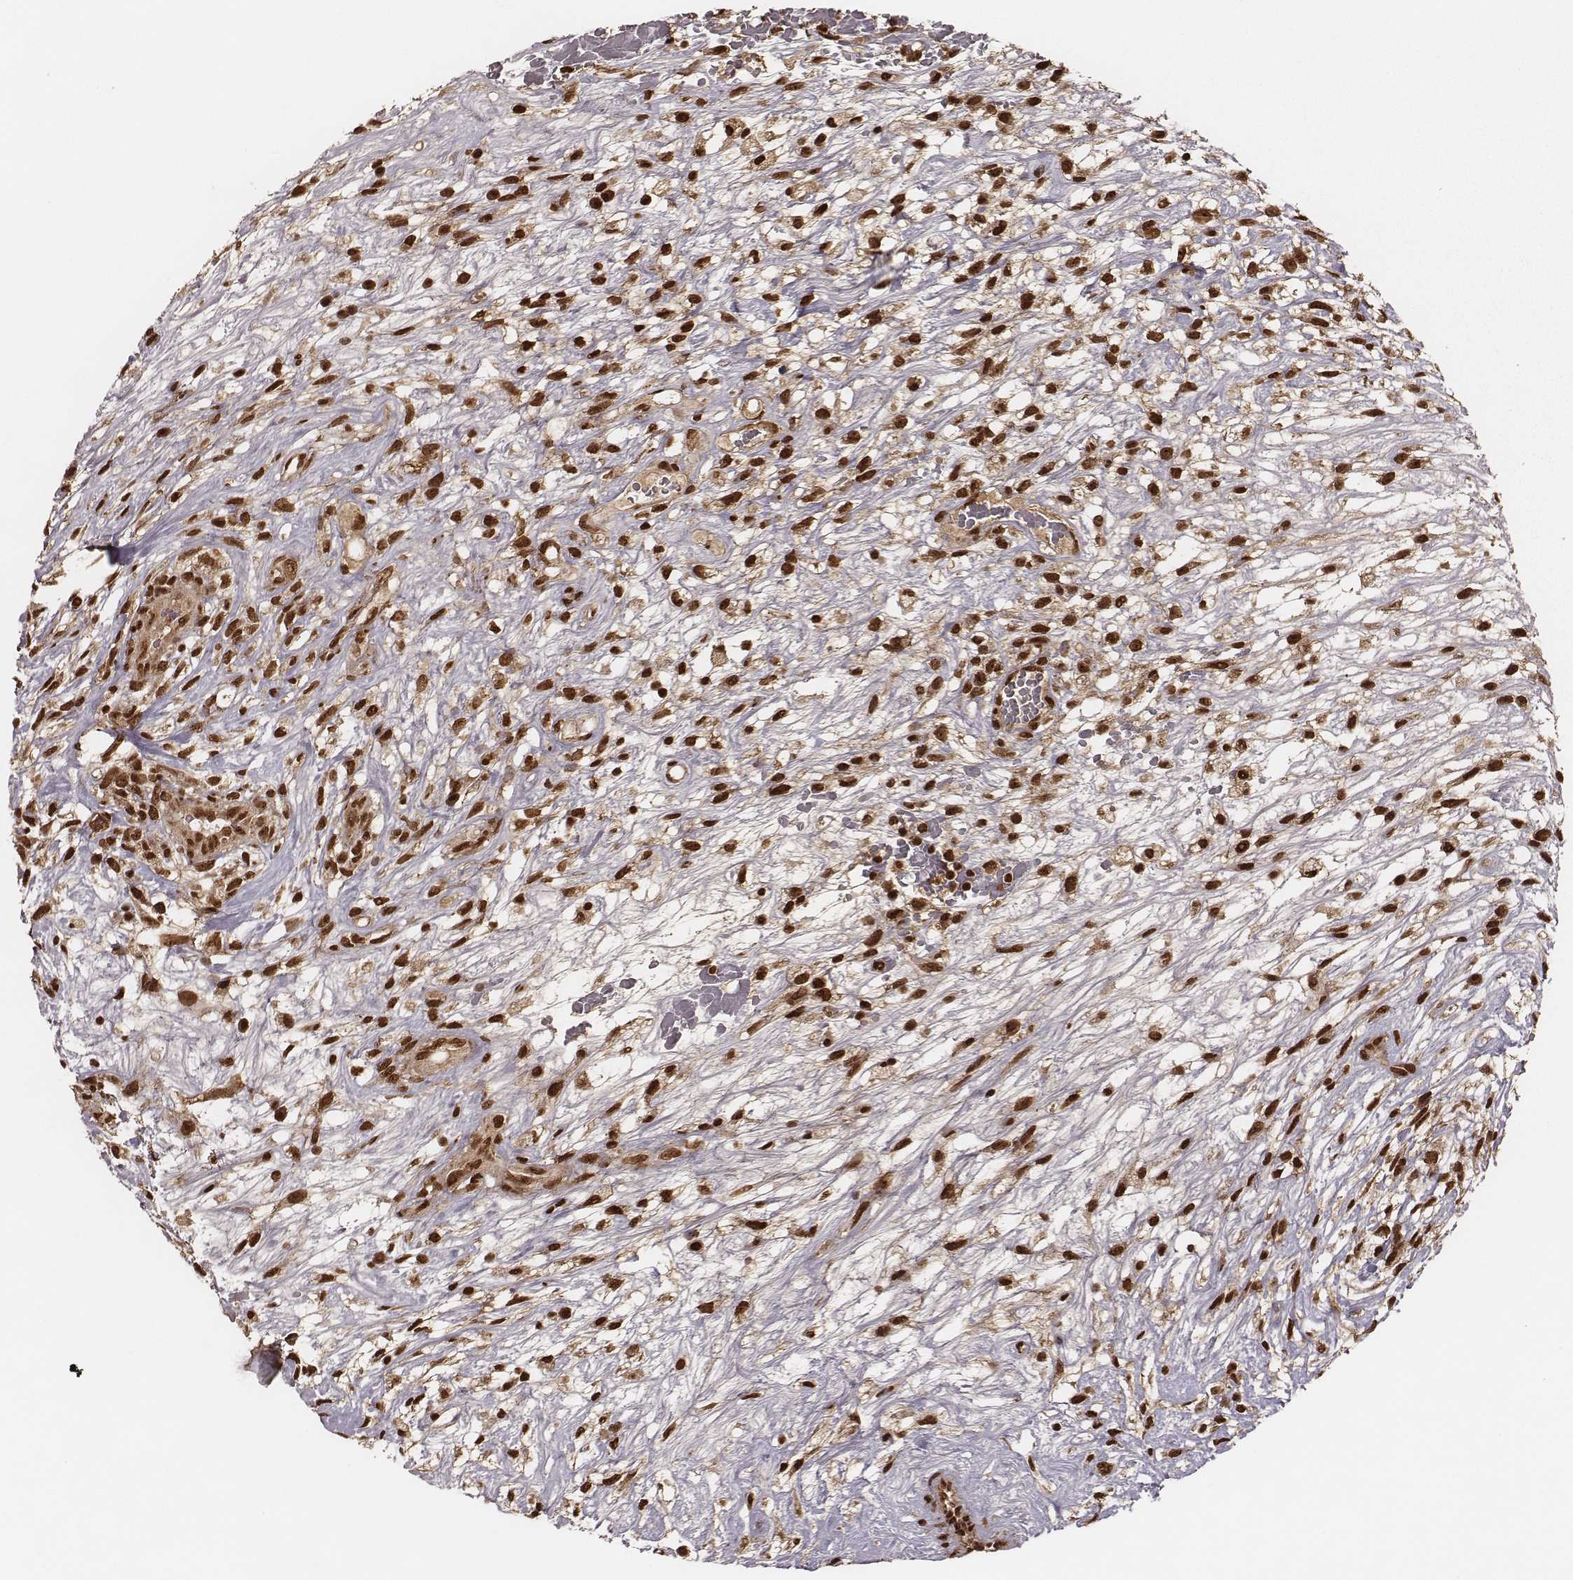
{"staining": {"intensity": "strong", "quantity": ">75%", "location": "cytoplasmic/membranous,nuclear"}, "tissue": "testis cancer", "cell_type": "Tumor cells", "image_type": "cancer", "snomed": [{"axis": "morphology", "description": "Normal tissue, NOS"}, {"axis": "morphology", "description": "Carcinoma, Embryonal, NOS"}, {"axis": "topography", "description": "Testis"}], "caption": "IHC micrograph of neoplastic tissue: testis embryonal carcinoma stained using immunohistochemistry reveals high levels of strong protein expression localized specifically in the cytoplasmic/membranous and nuclear of tumor cells, appearing as a cytoplasmic/membranous and nuclear brown color.", "gene": "NFX1", "patient": {"sex": "male", "age": 32}}